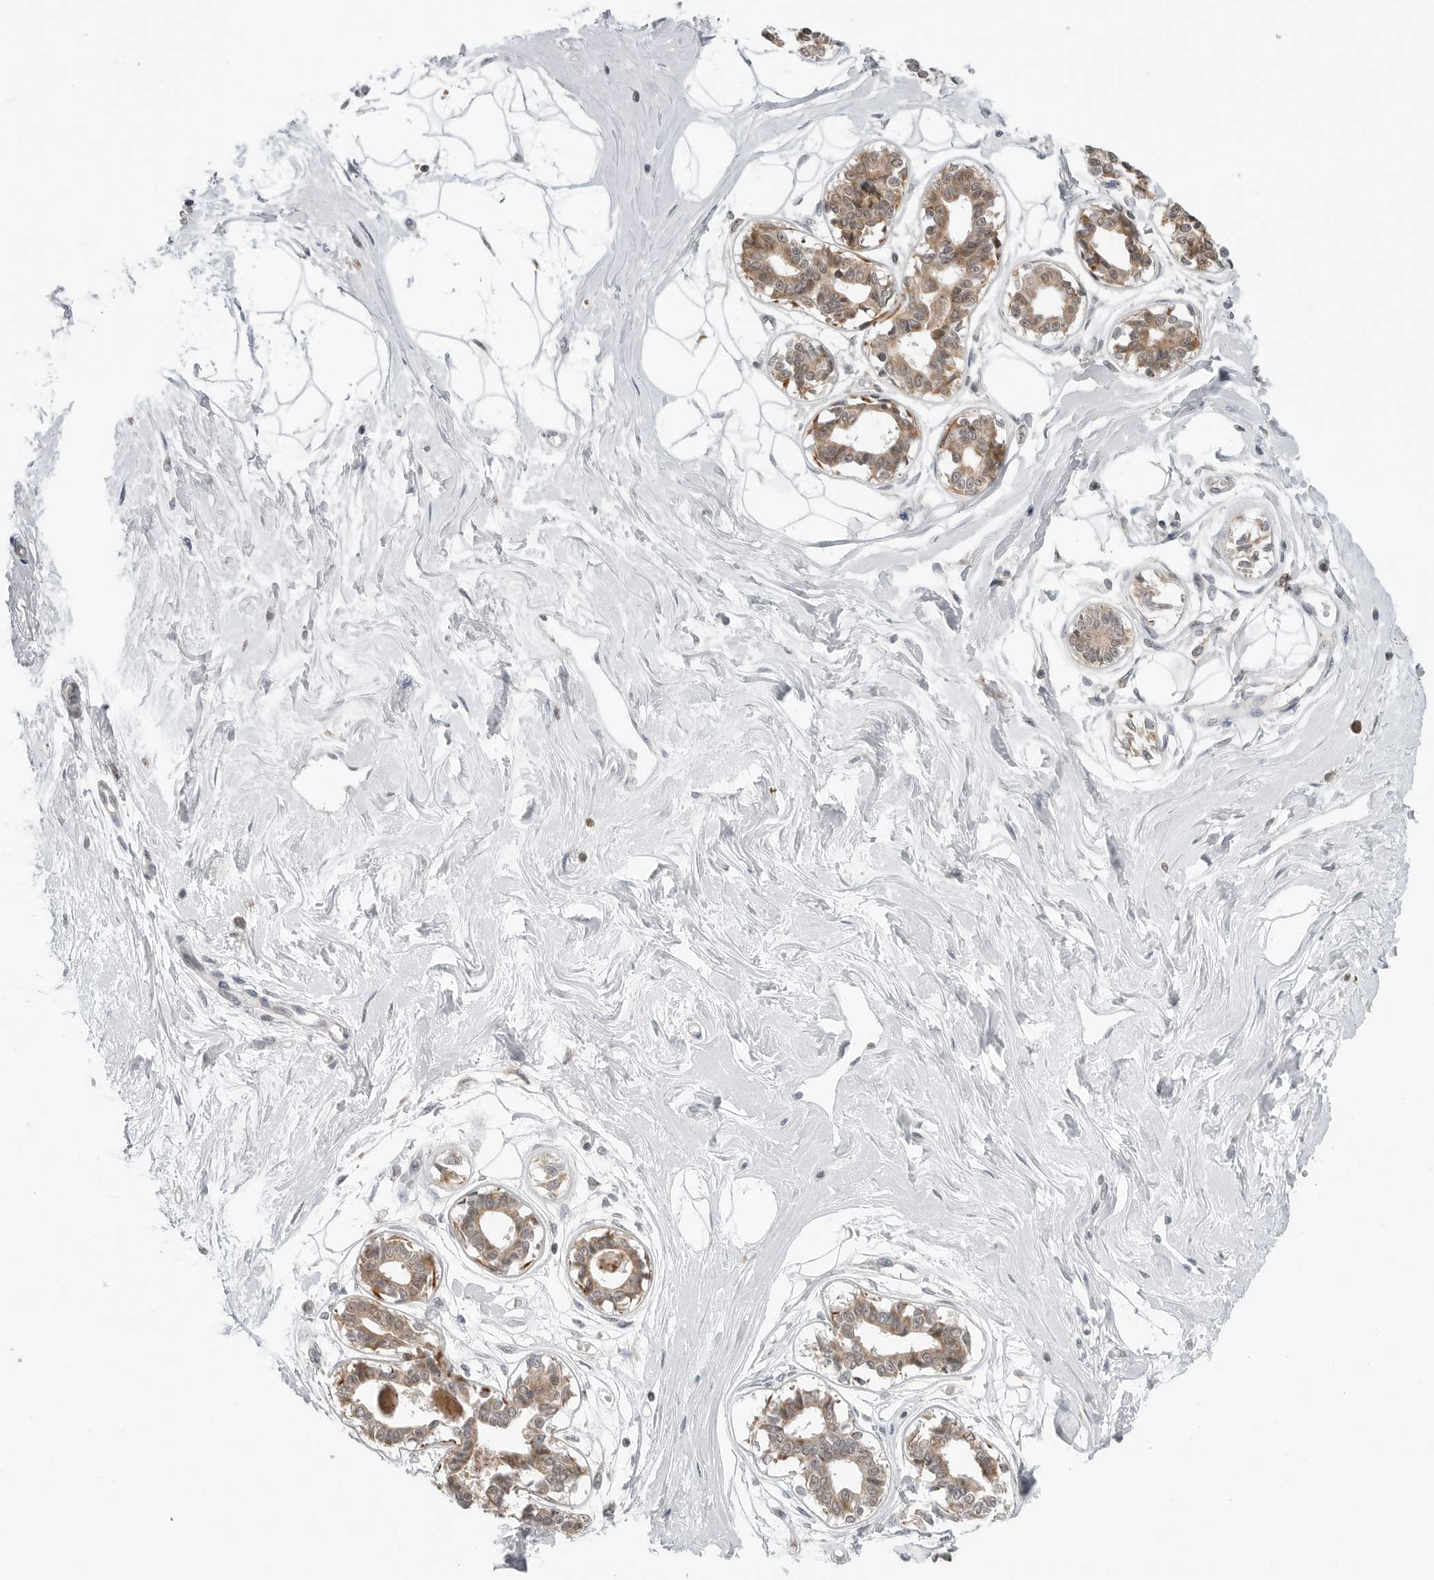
{"staining": {"intensity": "negative", "quantity": "none", "location": "none"}, "tissue": "breast", "cell_type": "Adipocytes", "image_type": "normal", "snomed": [{"axis": "morphology", "description": "Normal tissue, NOS"}, {"axis": "topography", "description": "Breast"}], "caption": "The histopathology image demonstrates no significant staining in adipocytes of breast. (Stains: DAB (3,3'-diaminobenzidine) immunohistochemistry with hematoxylin counter stain, Microscopy: brightfield microscopy at high magnification).", "gene": "PEX2", "patient": {"sex": "female", "age": 45}}